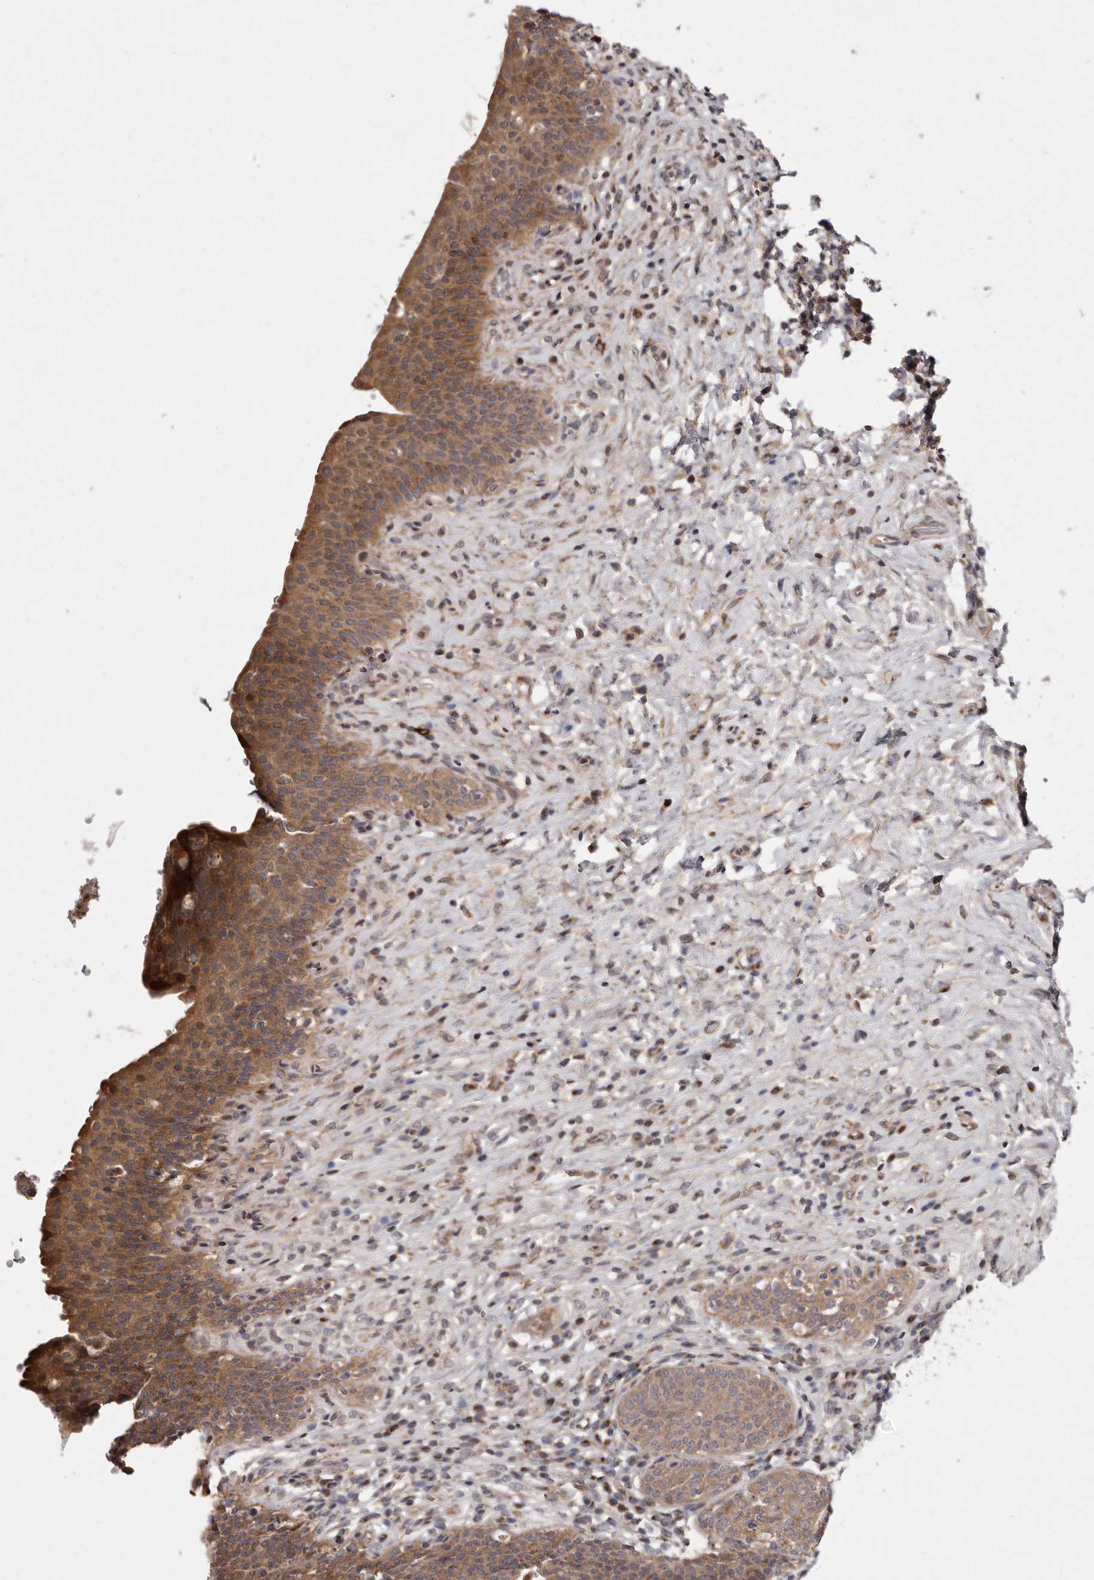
{"staining": {"intensity": "moderate", "quantity": ">75%", "location": "cytoplasmic/membranous"}, "tissue": "urinary bladder", "cell_type": "Urothelial cells", "image_type": "normal", "snomed": [{"axis": "morphology", "description": "Normal tissue, NOS"}, {"axis": "topography", "description": "Urinary bladder"}], "caption": "Human urinary bladder stained for a protein (brown) exhibits moderate cytoplasmic/membranous positive staining in about >75% of urothelial cells.", "gene": "FLAD1", "patient": {"sex": "male", "age": 83}}